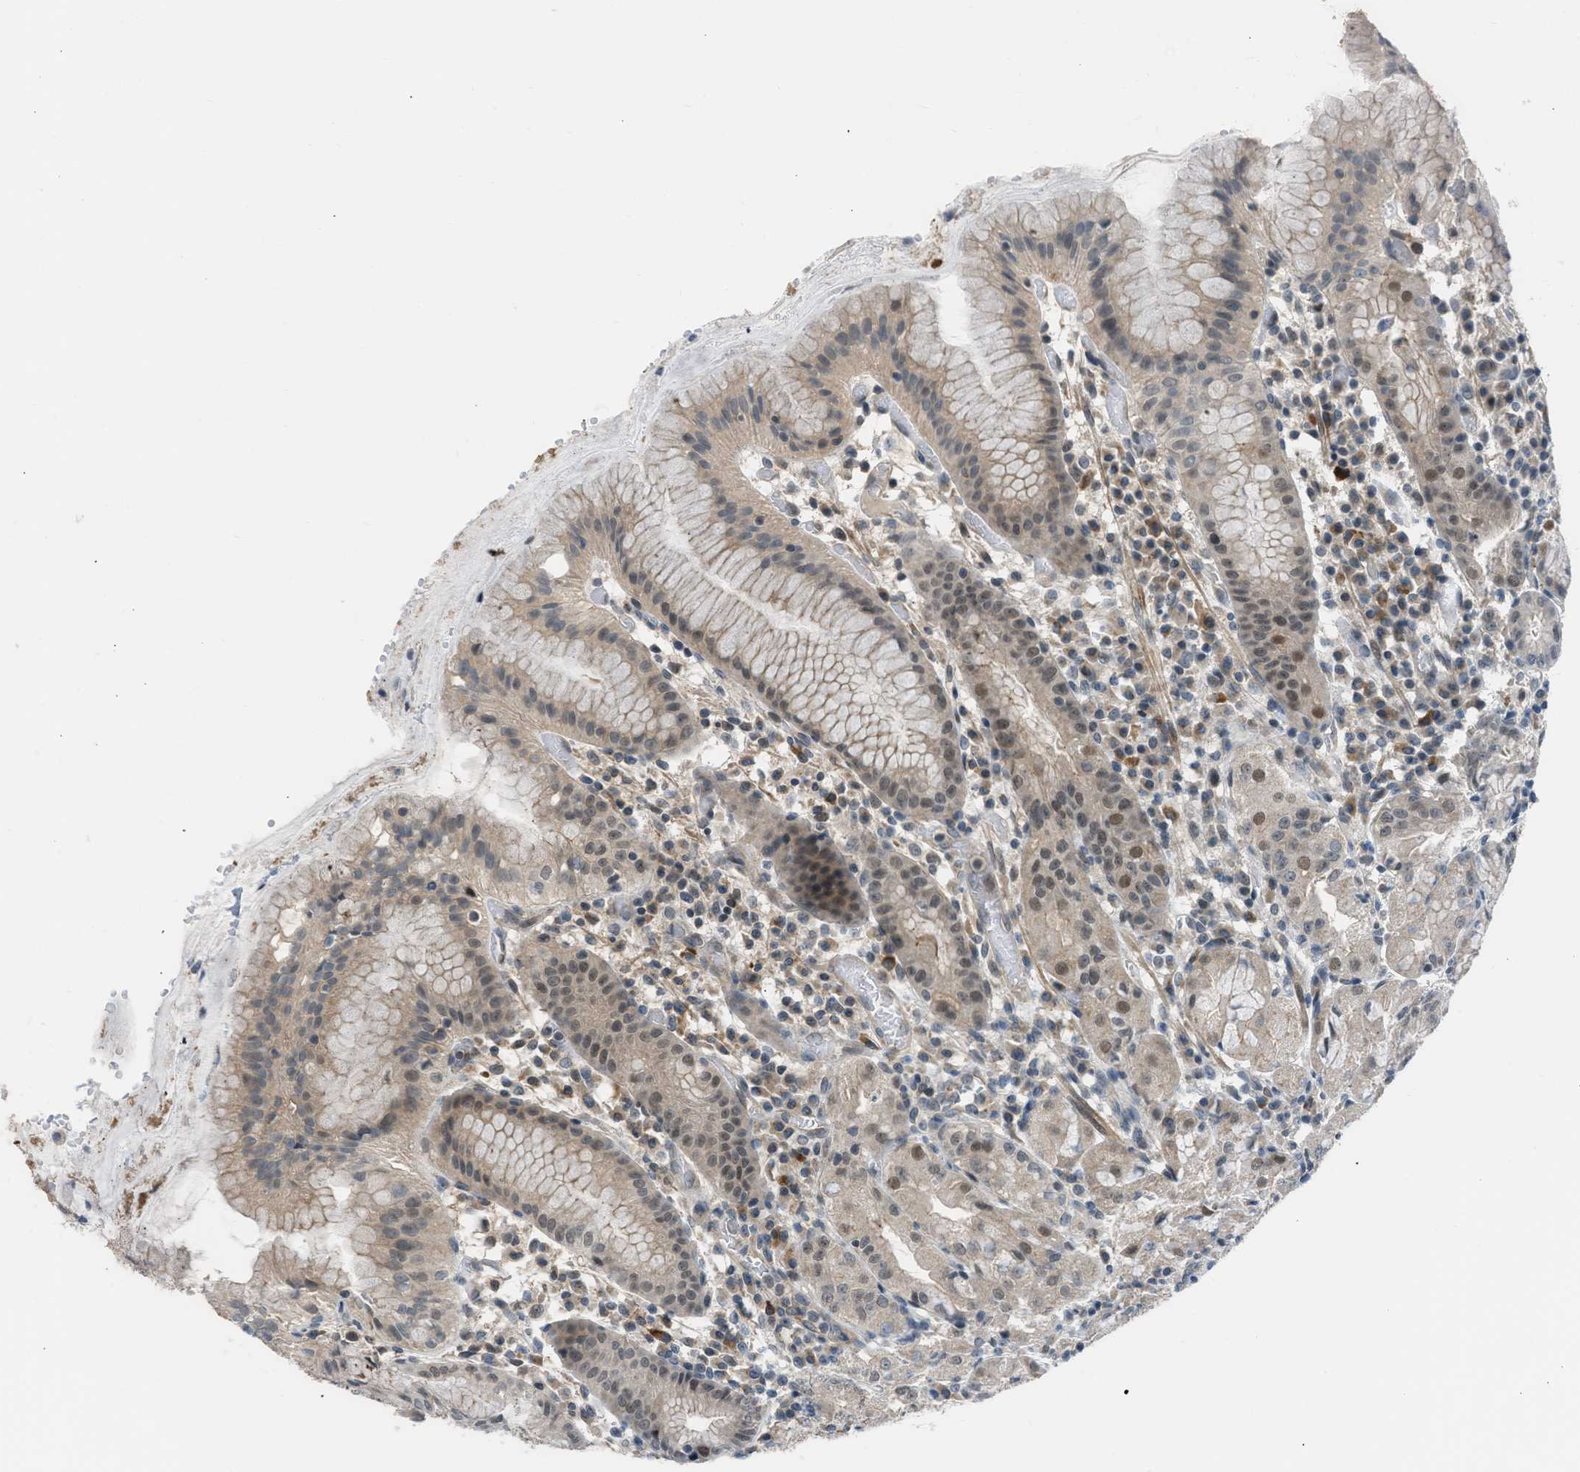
{"staining": {"intensity": "weak", "quantity": "25%-75%", "location": "cytoplasmic/membranous,nuclear"}, "tissue": "stomach", "cell_type": "Glandular cells", "image_type": "normal", "snomed": [{"axis": "morphology", "description": "Normal tissue, NOS"}, {"axis": "topography", "description": "Stomach"}, {"axis": "topography", "description": "Stomach, lower"}], "caption": "Approximately 25%-75% of glandular cells in benign stomach show weak cytoplasmic/membranous,nuclear protein staining as visualized by brown immunohistochemical staining.", "gene": "TTBK2", "patient": {"sex": "female", "age": 75}}